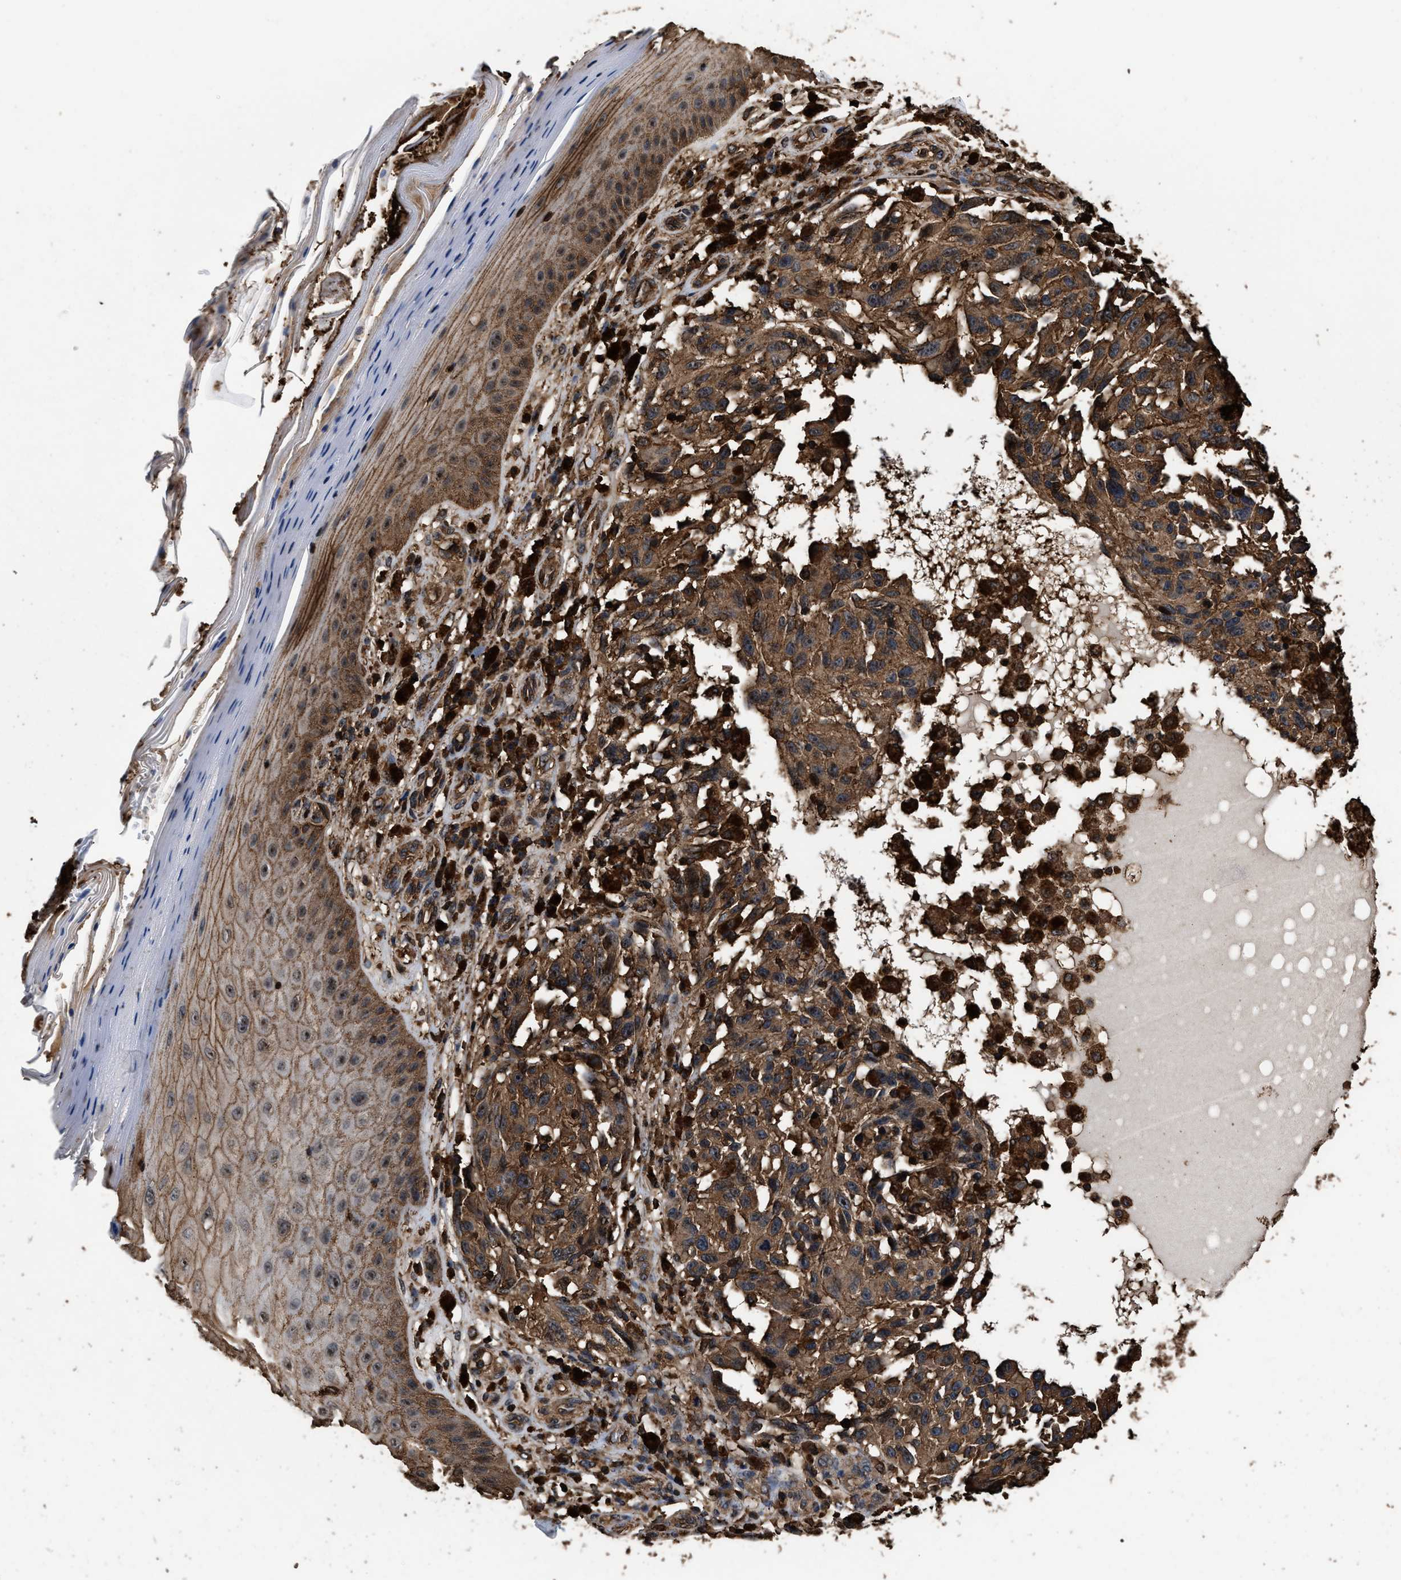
{"staining": {"intensity": "strong", "quantity": ">75%", "location": "cytoplasmic/membranous"}, "tissue": "melanoma", "cell_type": "Tumor cells", "image_type": "cancer", "snomed": [{"axis": "morphology", "description": "Malignant melanoma, NOS"}, {"axis": "topography", "description": "Skin"}], "caption": "Immunohistochemical staining of malignant melanoma demonstrates high levels of strong cytoplasmic/membranous staining in approximately >75% of tumor cells. (DAB IHC with brightfield microscopy, high magnification).", "gene": "KBTBD2", "patient": {"sex": "female", "age": 73}}